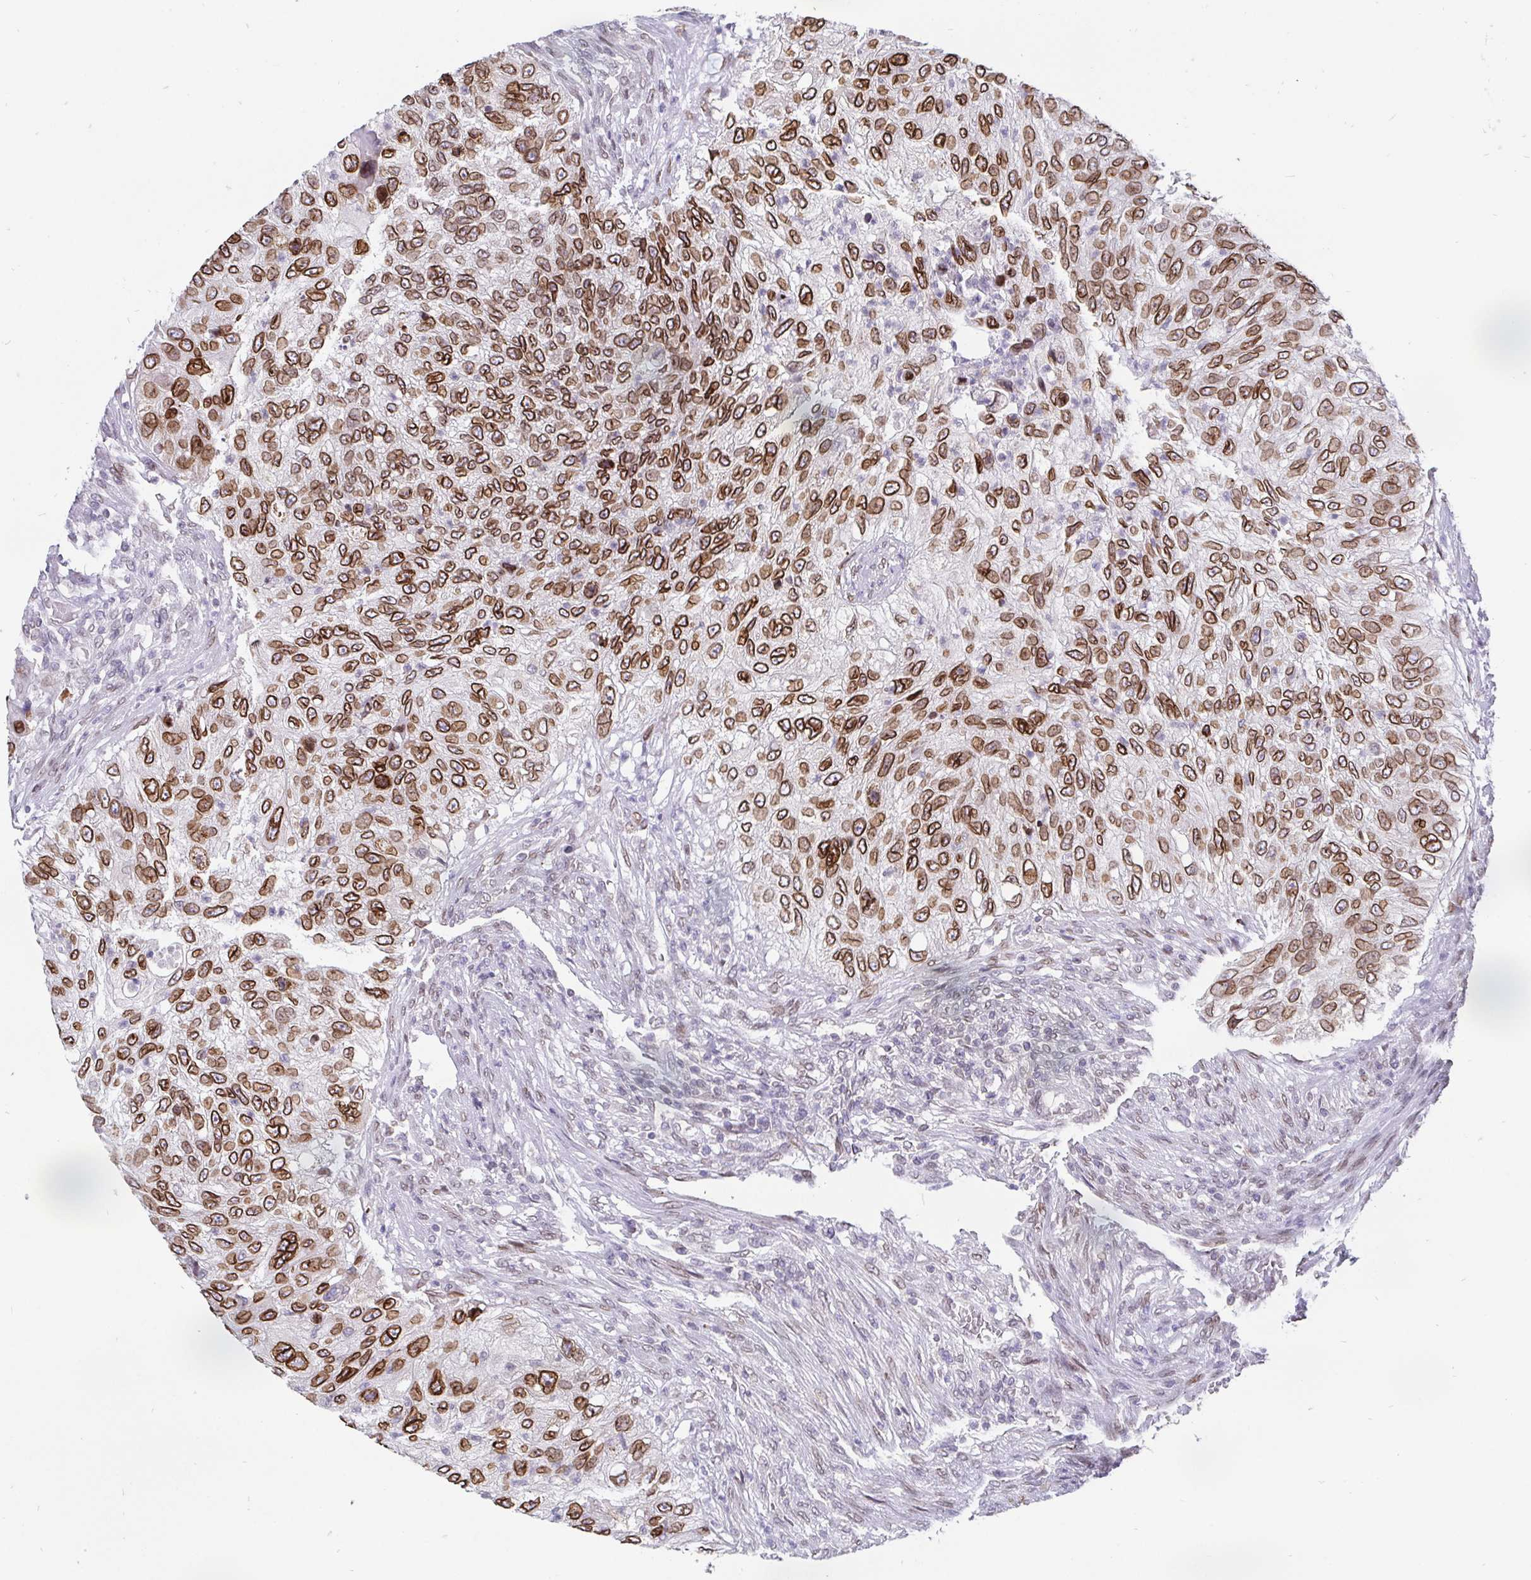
{"staining": {"intensity": "strong", "quantity": ">75%", "location": "cytoplasmic/membranous,nuclear"}, "tissue": "urothelial cancer", "cell_type": "Tumor cells", "image_type": "cancer", "snomed": [{"axis": "morphology", "description": "Urothelial carcinoma, High grade"}, {"axis": "topography", "description": "Urinary bladder"}], "caption": "High-power microscopy captured an IHC image of urothelial cancer, revealing strong cytoplasmic/membranous and nuclear expression in about >75% of tumor cells. (IHC, brightfield microscopy, high magnification).", "gene": "EMD", "patient": {"sex": "female", "age": 60}}